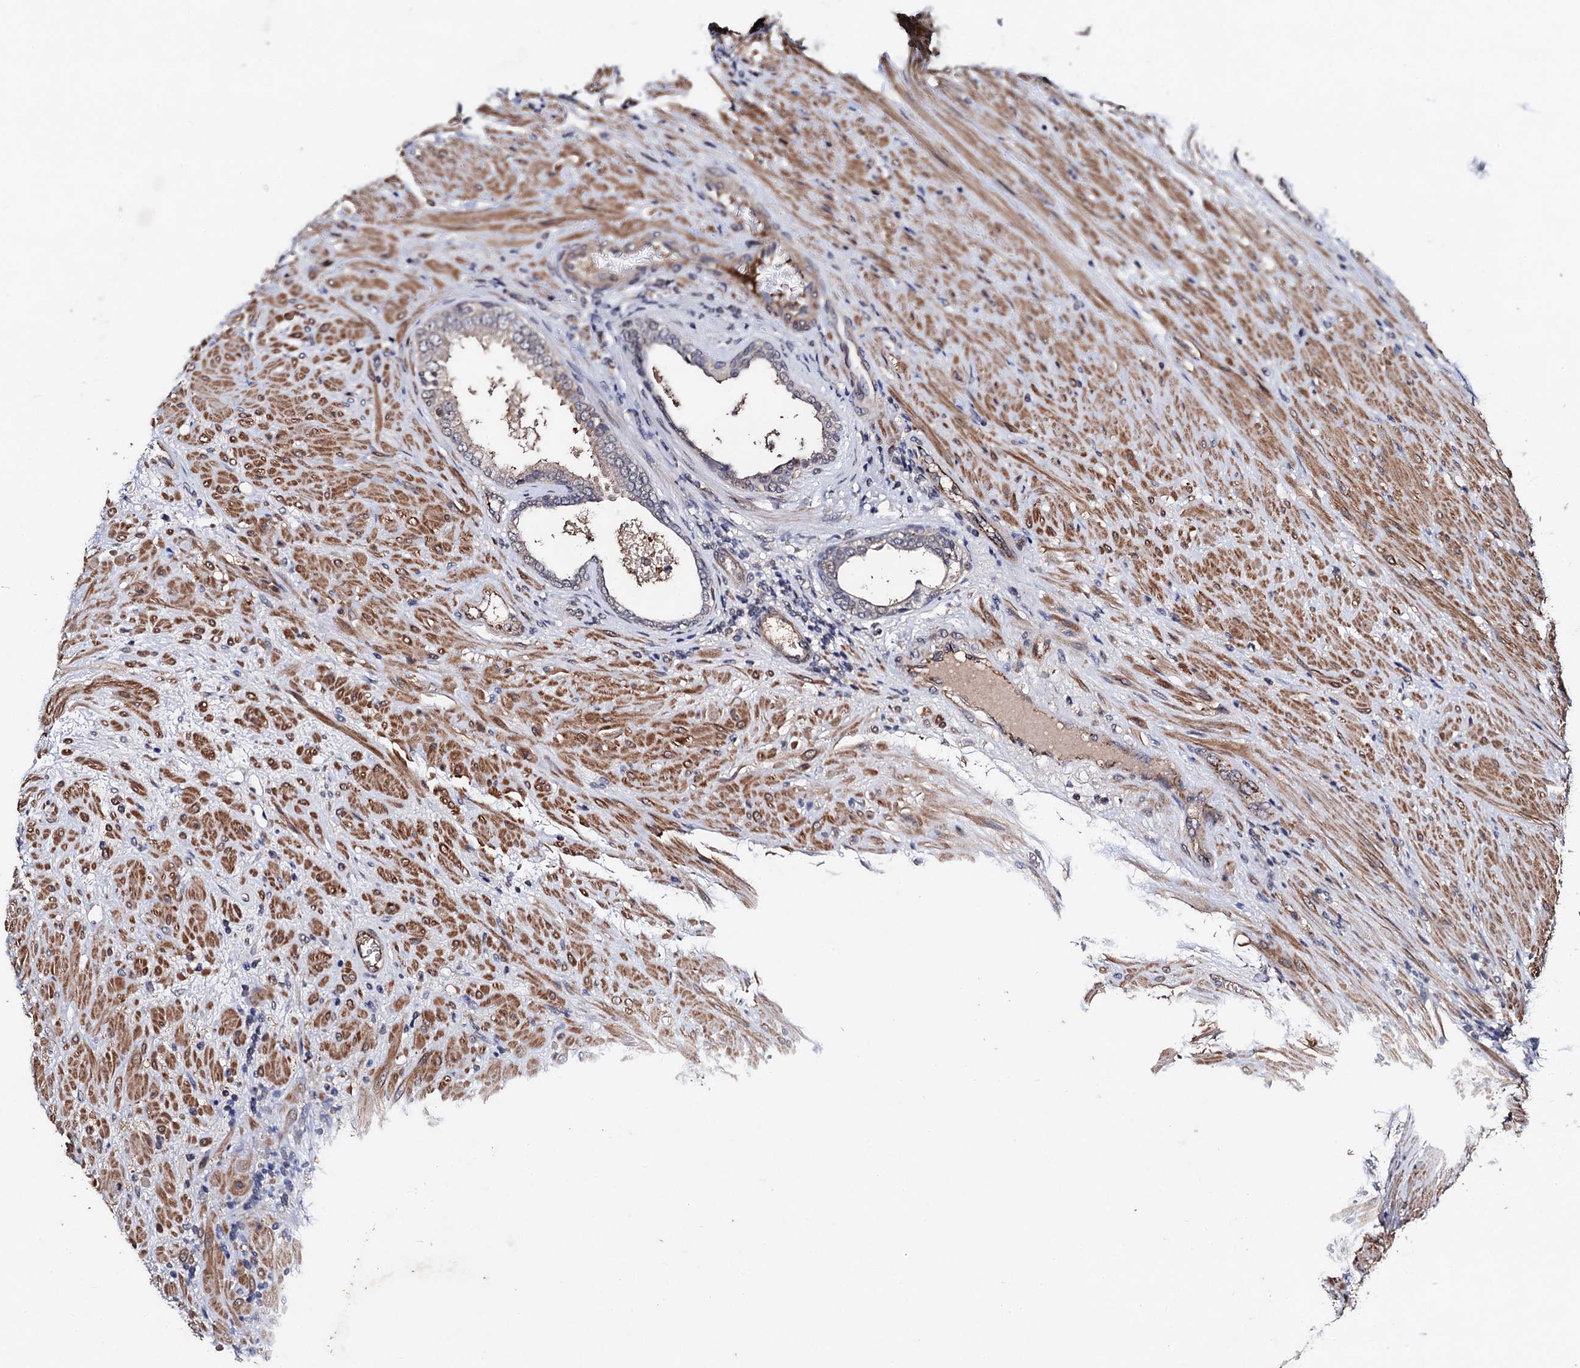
{"staining": {"intensity": "weak", "quantity": "<25%", "location": "cytoplasmic/membranous"}, "tissue": "prostate", "cell_type": "Glandular cells", "image_type": "normal", "snomed": [{"axis": "morphology", "description": "Normal tissue, NOS"}, {"axis": "topography", "description": "Prostate"}], "caption": "High magnification brightfield microscopy of benign prostate stained with DAB (brown) and counterstained with hematoxylin (blue): glandular cells show no significant expression.", "gene": "PPTC7", "patient": {"sex": "male", "age": 76}}